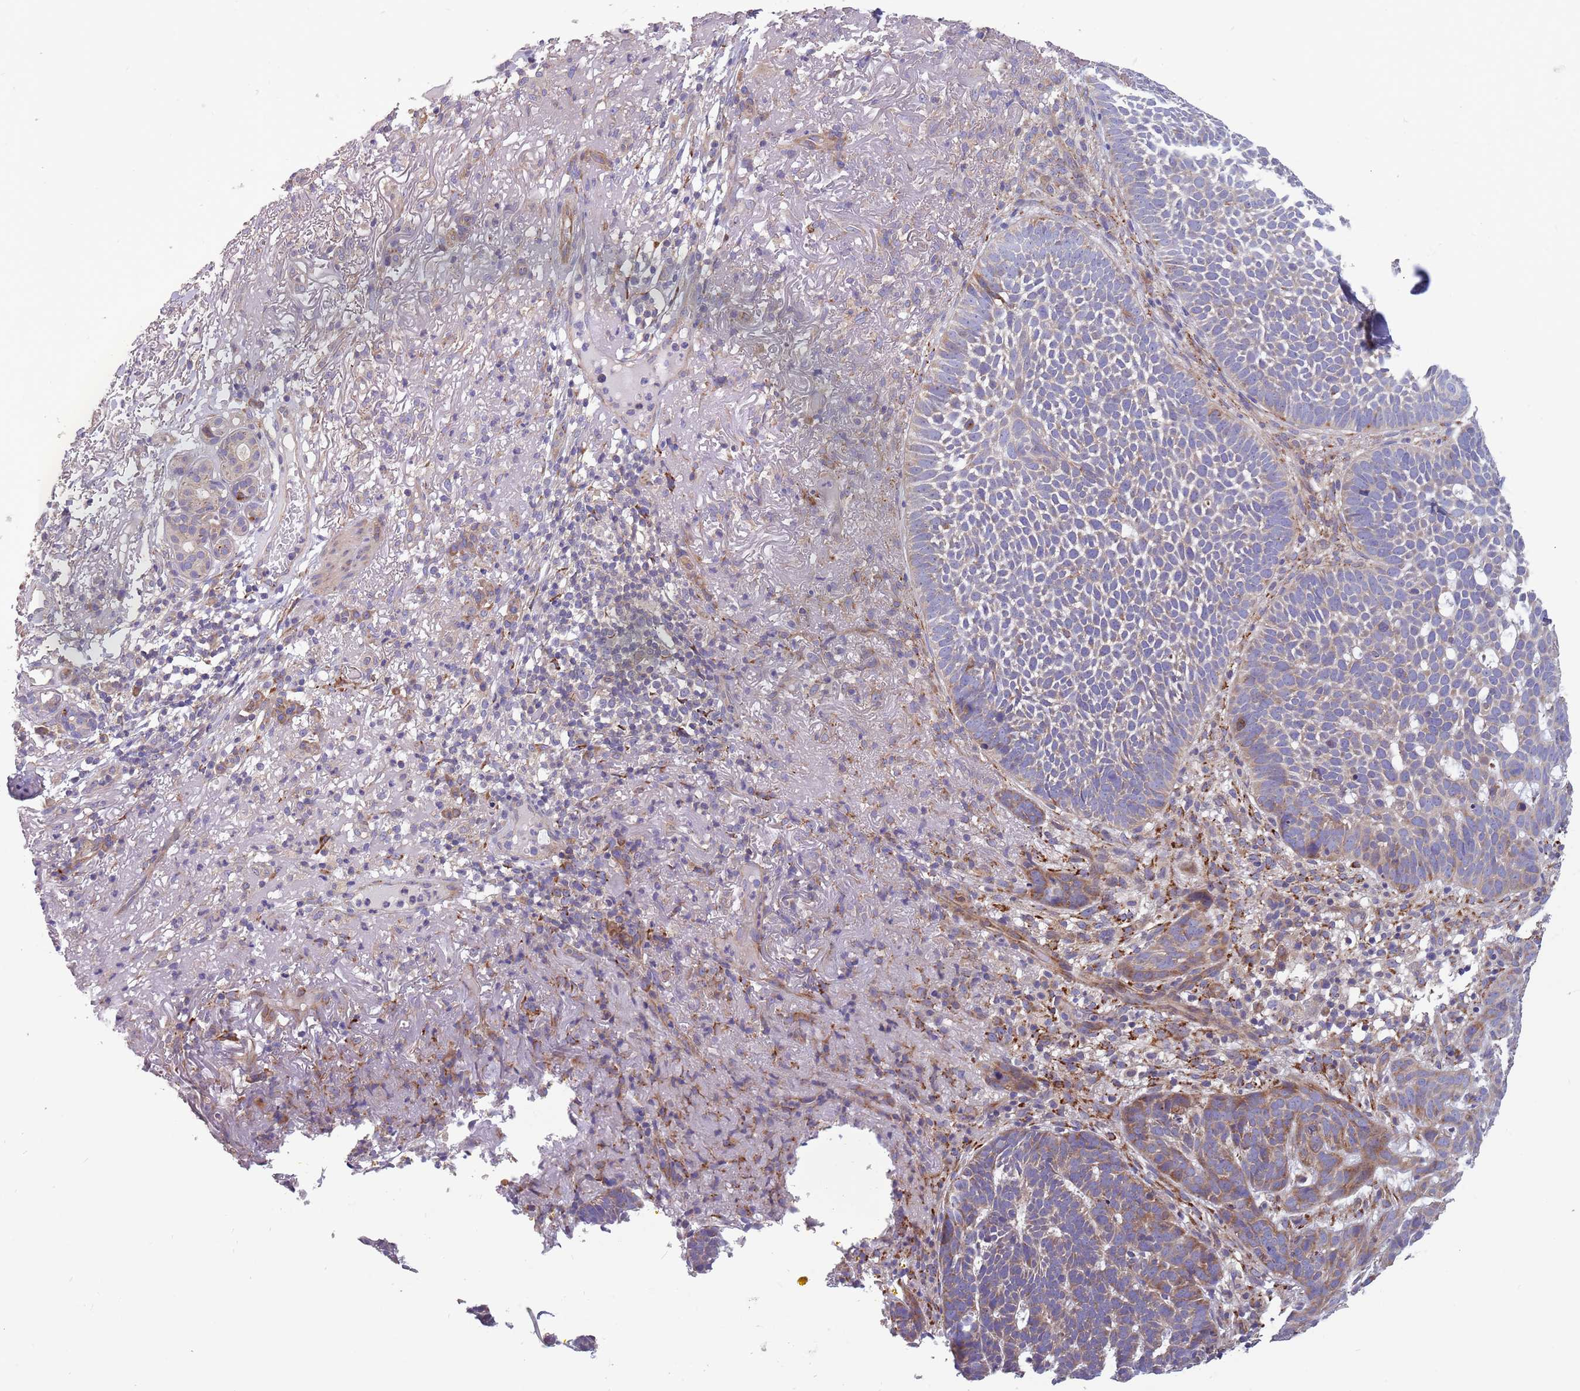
{"staining": {"intensity": "negative", "quantity": "none", "location": "none"}, "tissue": "skin cancer", "cell_type": "Tumor cells", "image_type": "cancer", "snomed": [{"axis": "morphology", "description": "Basal cell carcinoma"}, {"axis": "topography", "description": "Skin"}], "caption": "Image shows no significant protein staining in tumor cells of skin cancer (basal cell carcinoma).", "gene": "ARMCX6", "patient": {"sex": "female", "age": 78}}